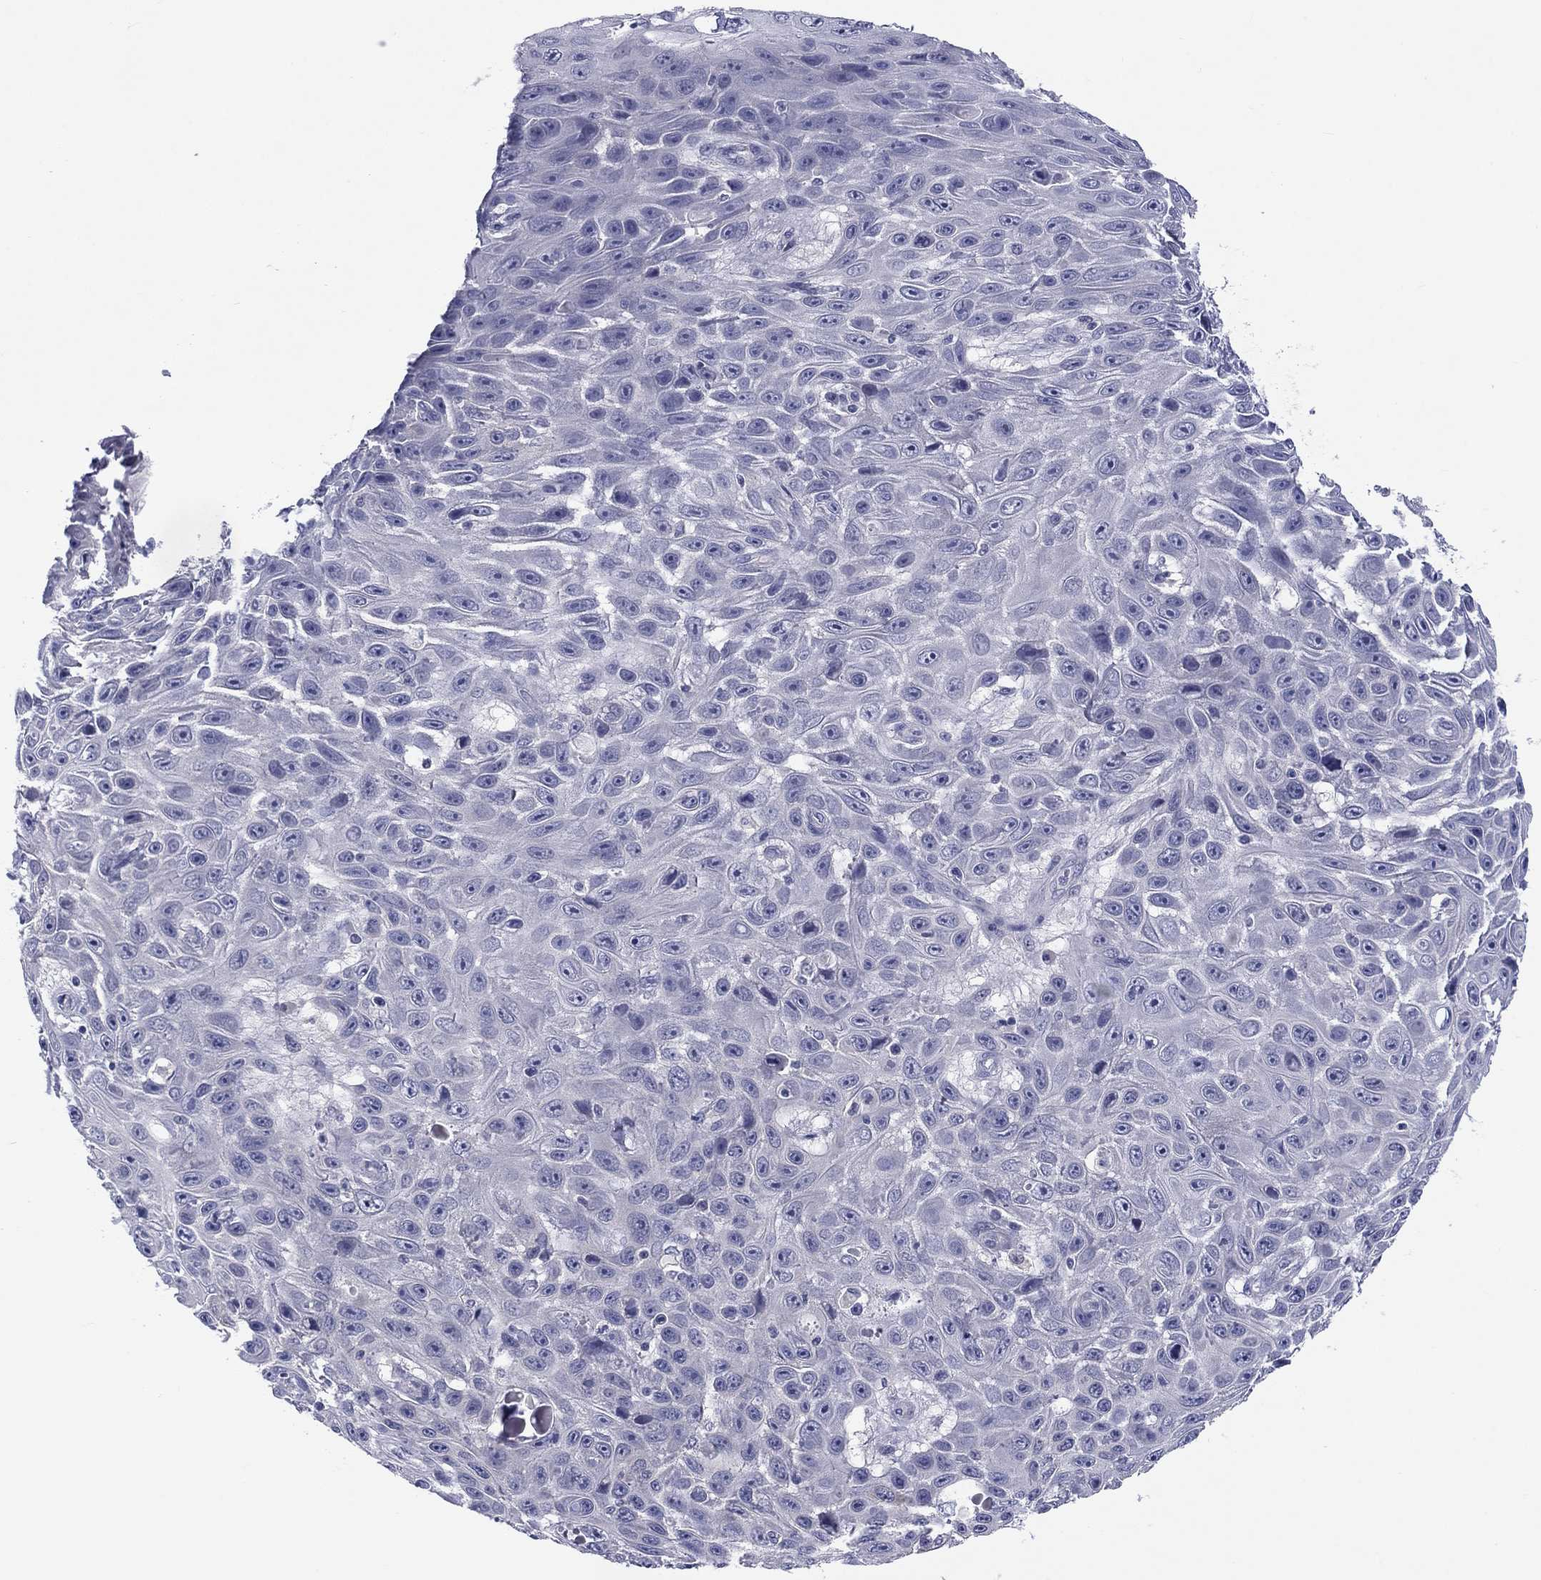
{"staining": {"intensity": "negative", "quantity": "none", "location": "none"}, "tissue": "skin cancer", "cell_type": "Tumor cells", "image_type": "cancer", "snomed": [{"axis": "morphology", "description": "Squamous cell carcinoma, NOS"}, {"axis": "topography", "description": "Skin"}], "caption": "Immunohistochemical staining of human skin cancer shows no significant staining in tumor cells. (DAB immunohistochemistry, high magnification).", "gene": "CACNA1A", "patient": {"sex": "male", "age": 82}}